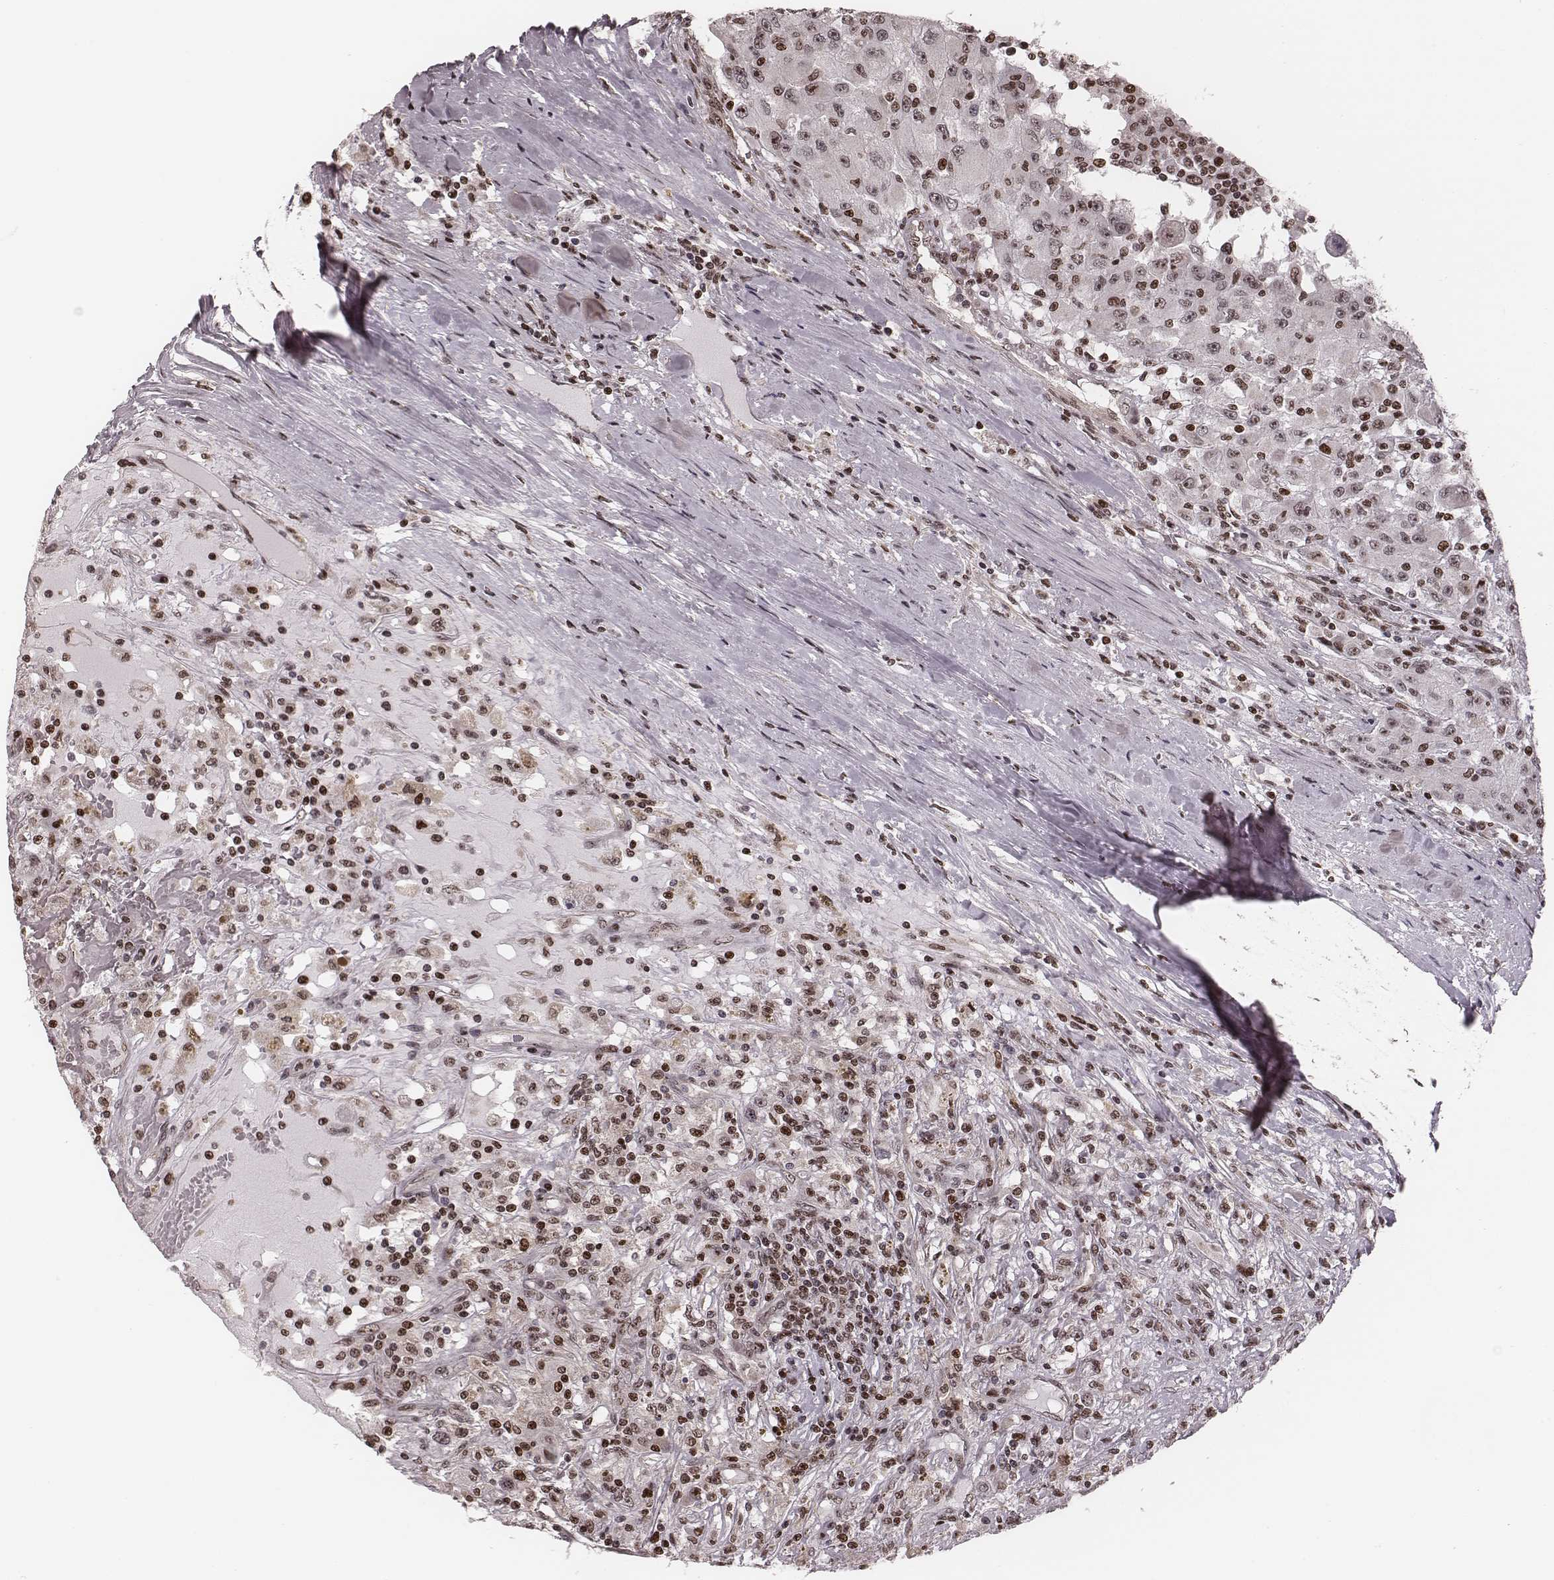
{"staining": {"intensity": "weak", "quantity": "25%-75%", "location": "nuclear"}, "tissue": "renal cancer", "cell_type": "Tumor cells", "image_type": "cancer", "snomed": [{"axis": "morphology", "description": "Adenocarcinoma, NOS"}, {"axis": "topography", "description": "Kidney"}], "caption": "Human adenocarcinoma (renal) stained for a protein (brown) exhibits weak nuclear positive positivity in about 25%-75% of tumor cells.", "gene": "VRK3", "patient": {"sex": "female", "age": 67}}